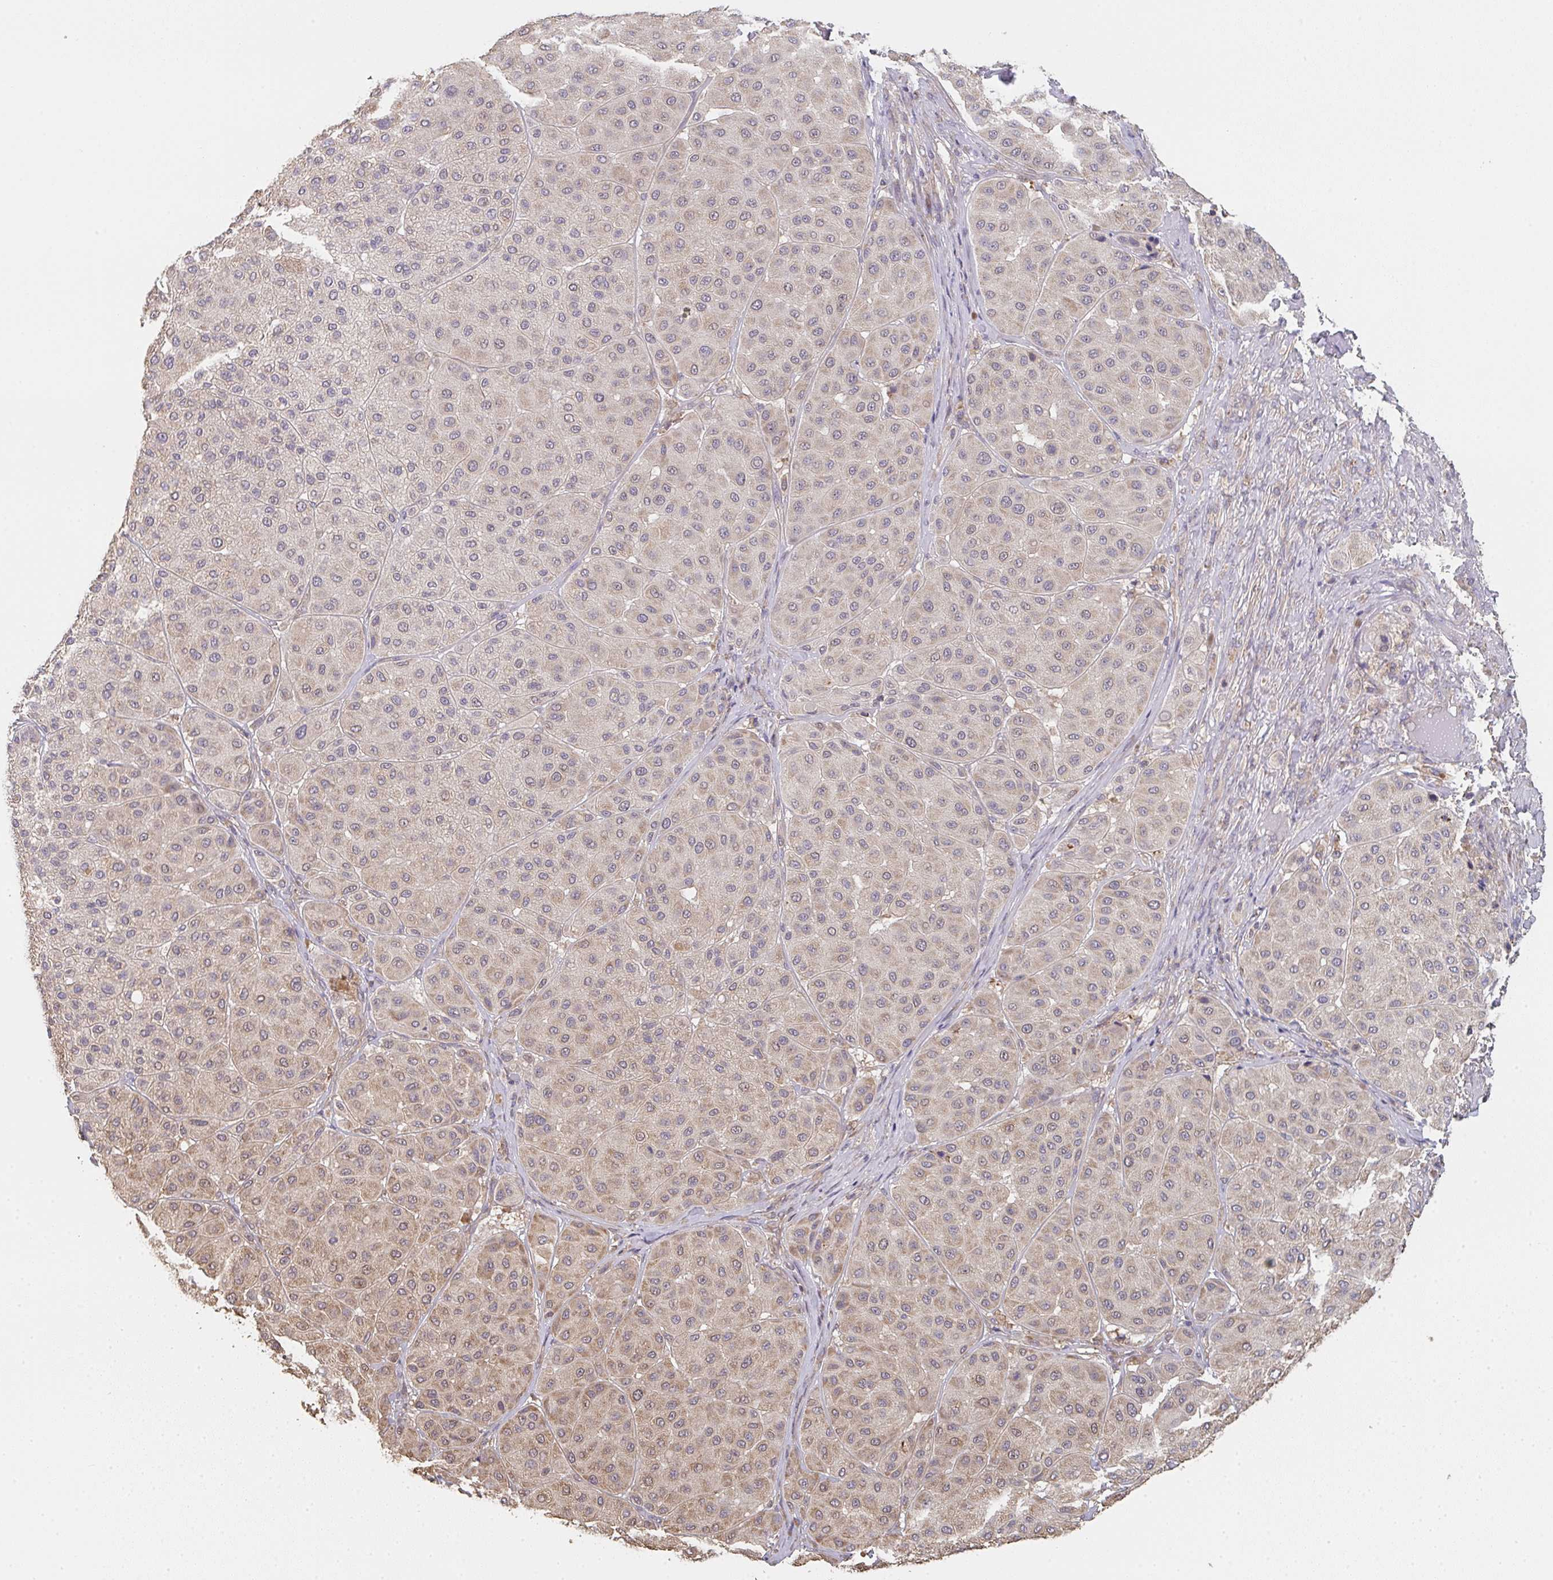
{"staining": {"intensity": "weak", "quantity": "25%-75%", "location": "cytoplasmic/membranous"}, "tissue": "melanoma", "cell_type": "Tumor cells", "image_type": "cancer", "snomed": [{"axis": "morphology", "description": "Malignant melanoma, Metastatic site"}, {"axis": "topography", "description": "Smooth muscle"}], "caption": "Immunohistochemical staining of malignant melanoma (metastatic site) shows low levels of weak cytoplasmic/membranous protein expression in approximately 25%-75% of tumor cells.", "gene": "POLG", "patient": {"sex": "male", "age": 41}}